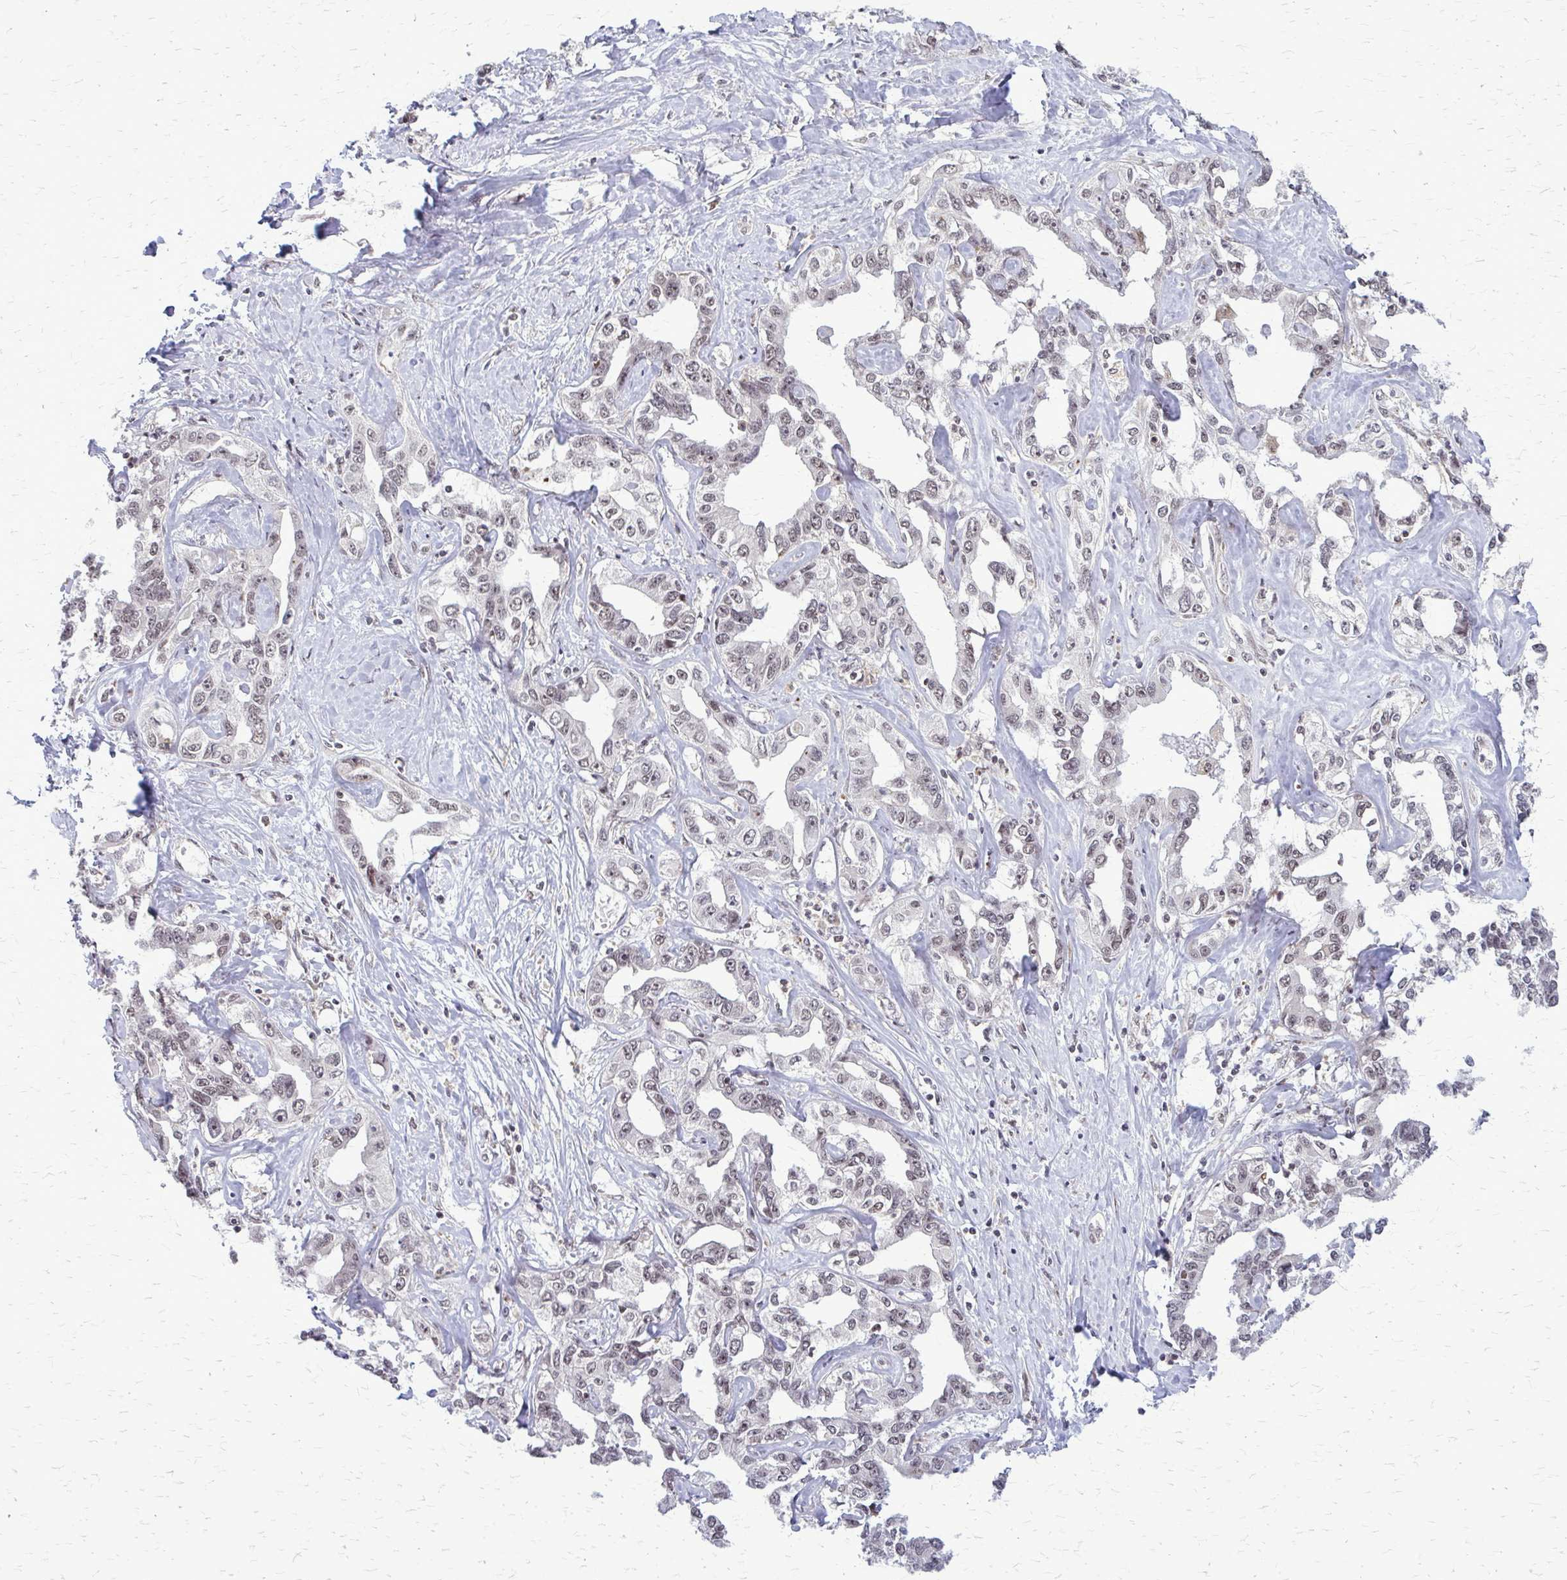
{"staining": {"intensity": "moderate", "quantity": "<25%", "location": "nuclear"}, "tissue": "liver cancer", "cell_type": "Tumor cells", "image_type": "cancer", "snomed": [{"axis": "morphology", "description": "Cholangiocarcinoma"}, {"axis": "topography", "description": "Liver"}], "caption": "Human cholangiocarcinoma (liver) stained with a brown dye reveals moderate nuclear positive expression in about <25% of tumor cells.", "gene": "HDAC3", "patient": {"sex": "male", "age": 59}}